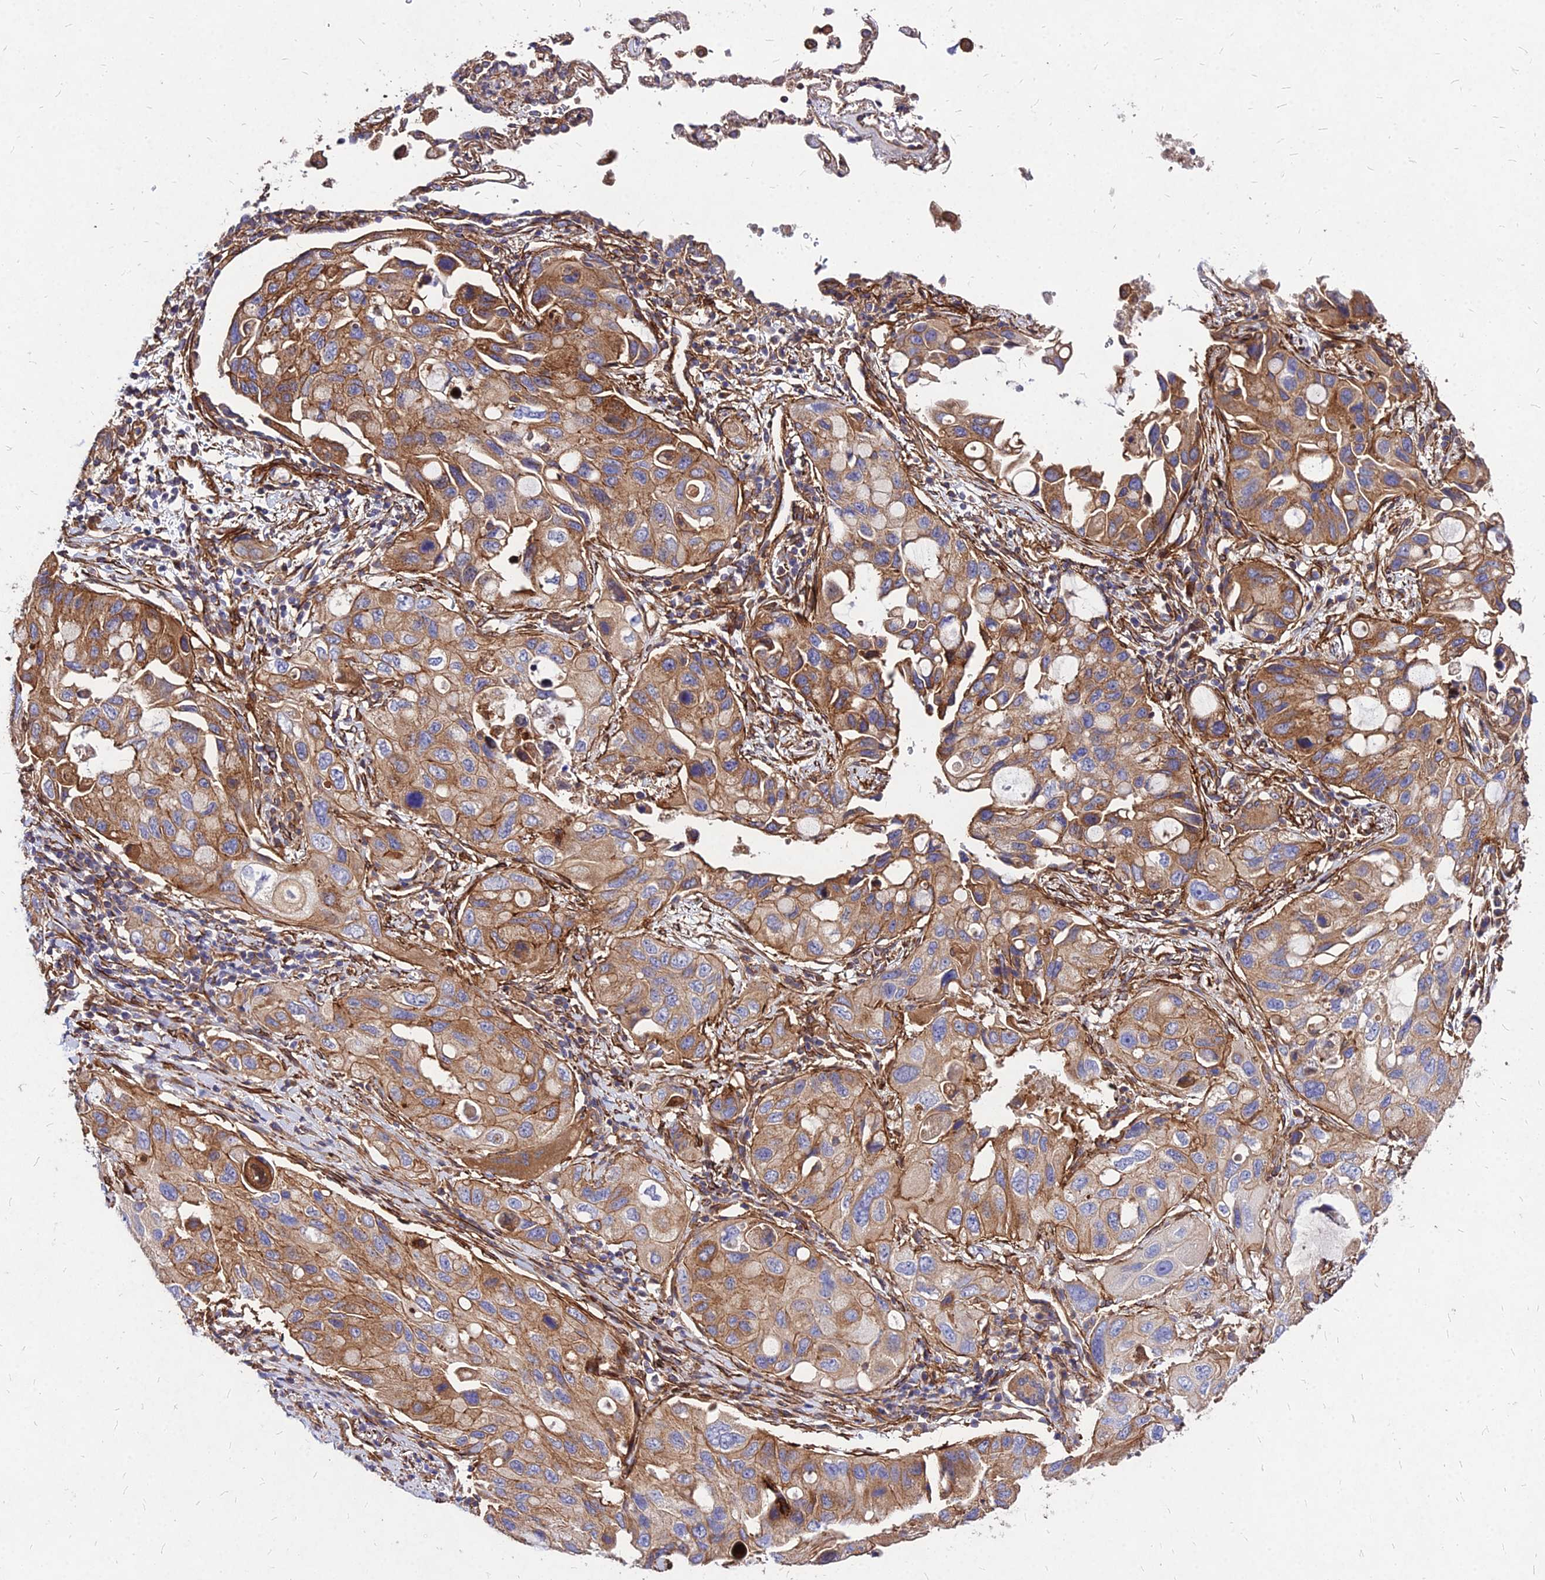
{"staining": {"intensity": "moderate", "quantity": ">75%", "location": "cytoplasmic/membranous"}, "tissue": "lung cancer", "cell_type": "Tumor cells", "image_type": "cancer", "snomed": [{"axis": "morphology", "description": "Squamous cell carcinoma, NOS"}, {"axis": "topography", "description": "Lung"}], "caption": "Brown immunohistochemical staining in human squamous cell carcinoma (lung) demonstrates moderate cytoplasmic/membranous staining in about >75% of tumor cells.", "gene": "EFCC1", "patient": {"sex": "female", "age": 73}}